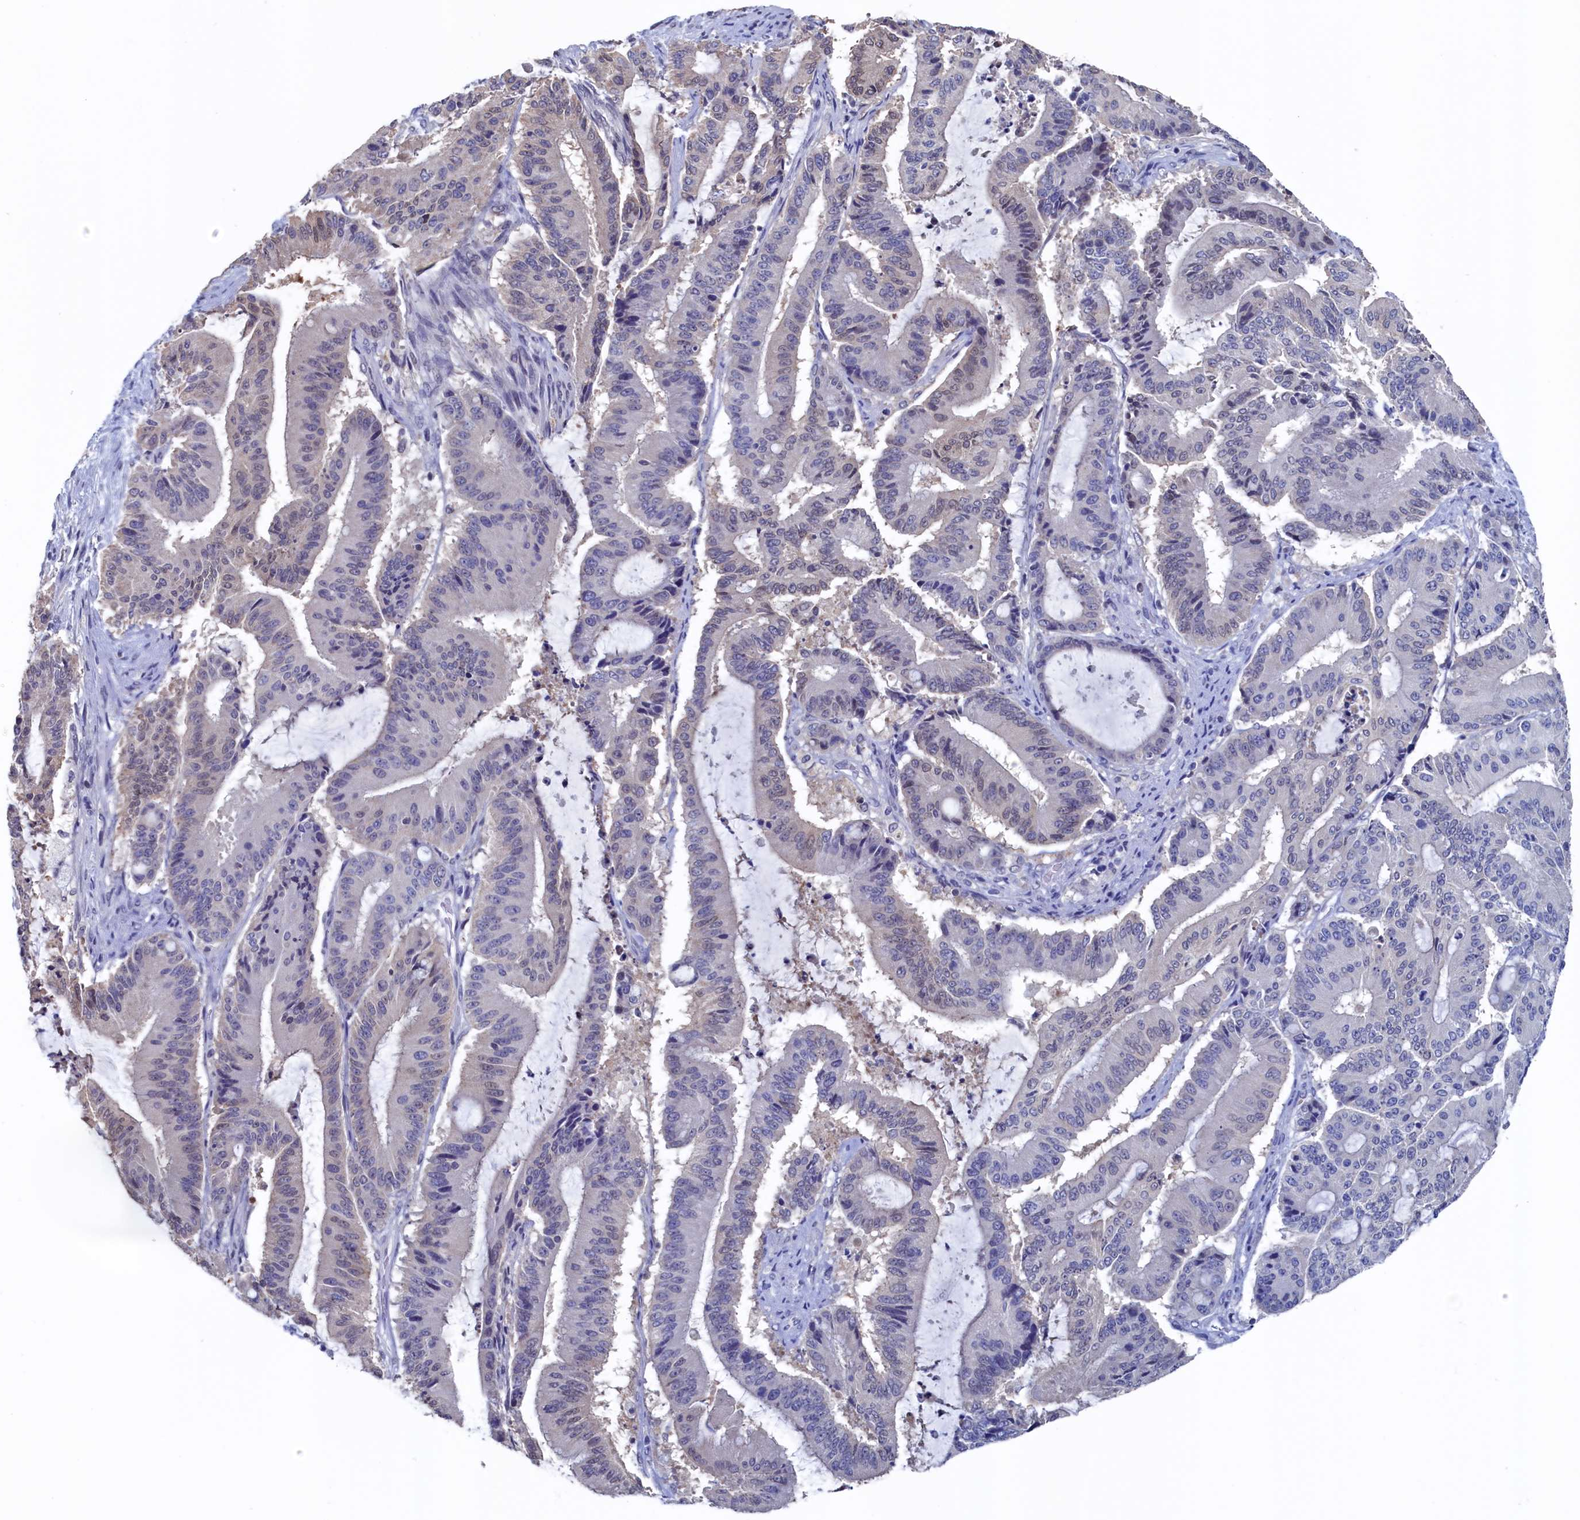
{"staining": {"intensity": "negative", "quantity": "none", "location": "none"}, "tissue": "liver cancer", "cell_type": "Tumor cells", "image_type": "cancer", "snomed": [{"axis": "morphology", "description": "Normal tissue, NOS"}, {"axis": "morphology", "description": "Cholangiocarcinoma"}, {"axis": "topography", "description": "Liver"}, {"axis": "topography", "description": "Peripheral nerve tissue"}], "caption": "Immunohistochemistry photomicrograph of neoplastic tissue: human liver cholangiocarcinoma stained with DAB exhibits no significant protein staining in tumor cells.", "gene": "C11orf54", "patient": {"sex": "female", "age": 73}}